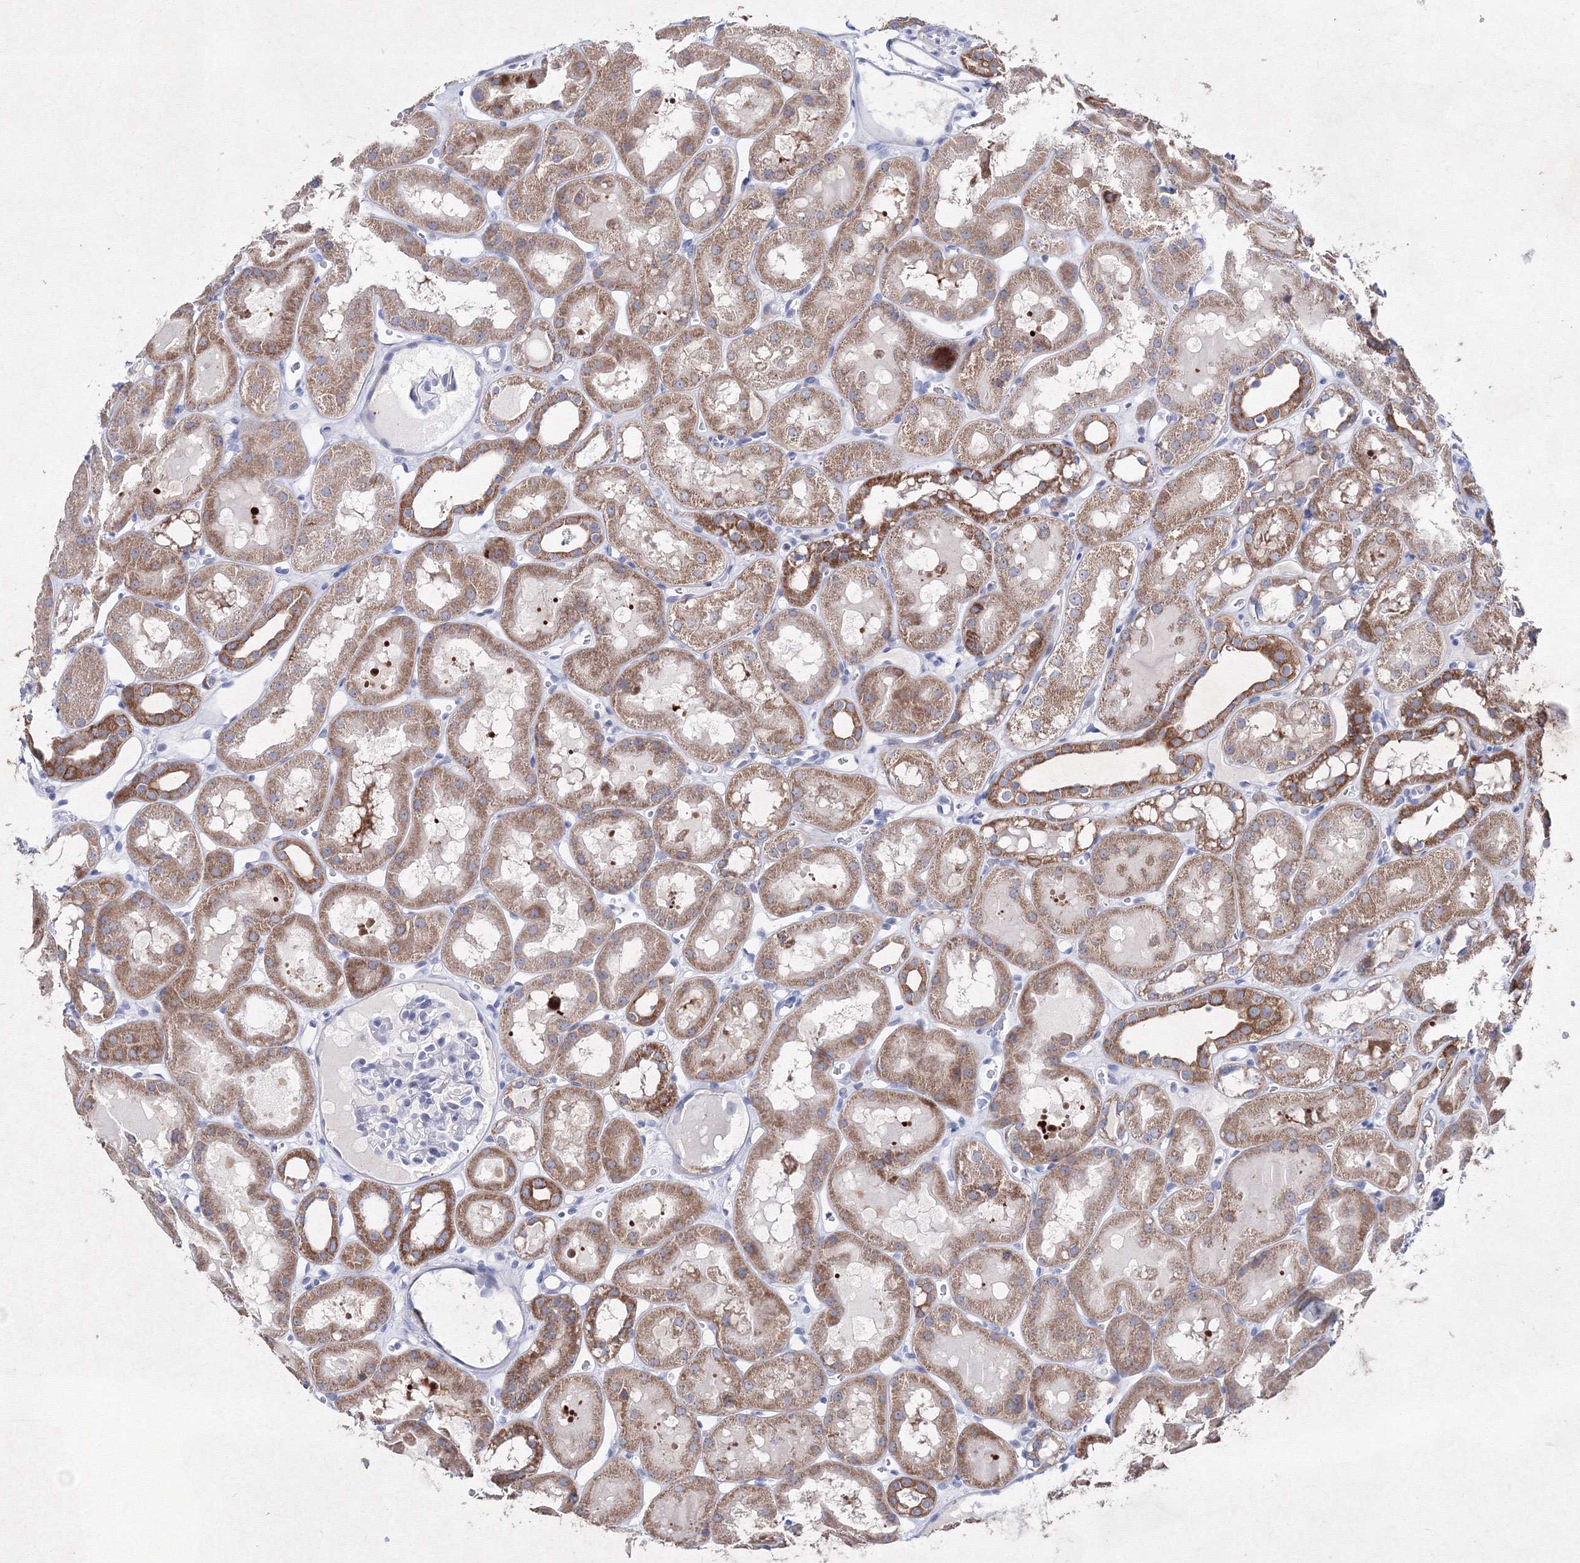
{"staining": {"intensity": "negative", "quantity": "none", "location": "none"}, "tissue": "kidney", "cell_type": "Cells in glomeruli", "image_type": "normal", "snomed": [{"axis": "morphology", "description": "Normal tissue, NOS"}, {"axis": "topography", "description": "Kidney"}, {"axis": "topography", "description": "Urinary bladder"}], "caption": "IHC of benign human kidney reveals no expression in cells in glomeruli.", "gene": "SMIM29", "patient": {"sex": "male", "age": 16}}